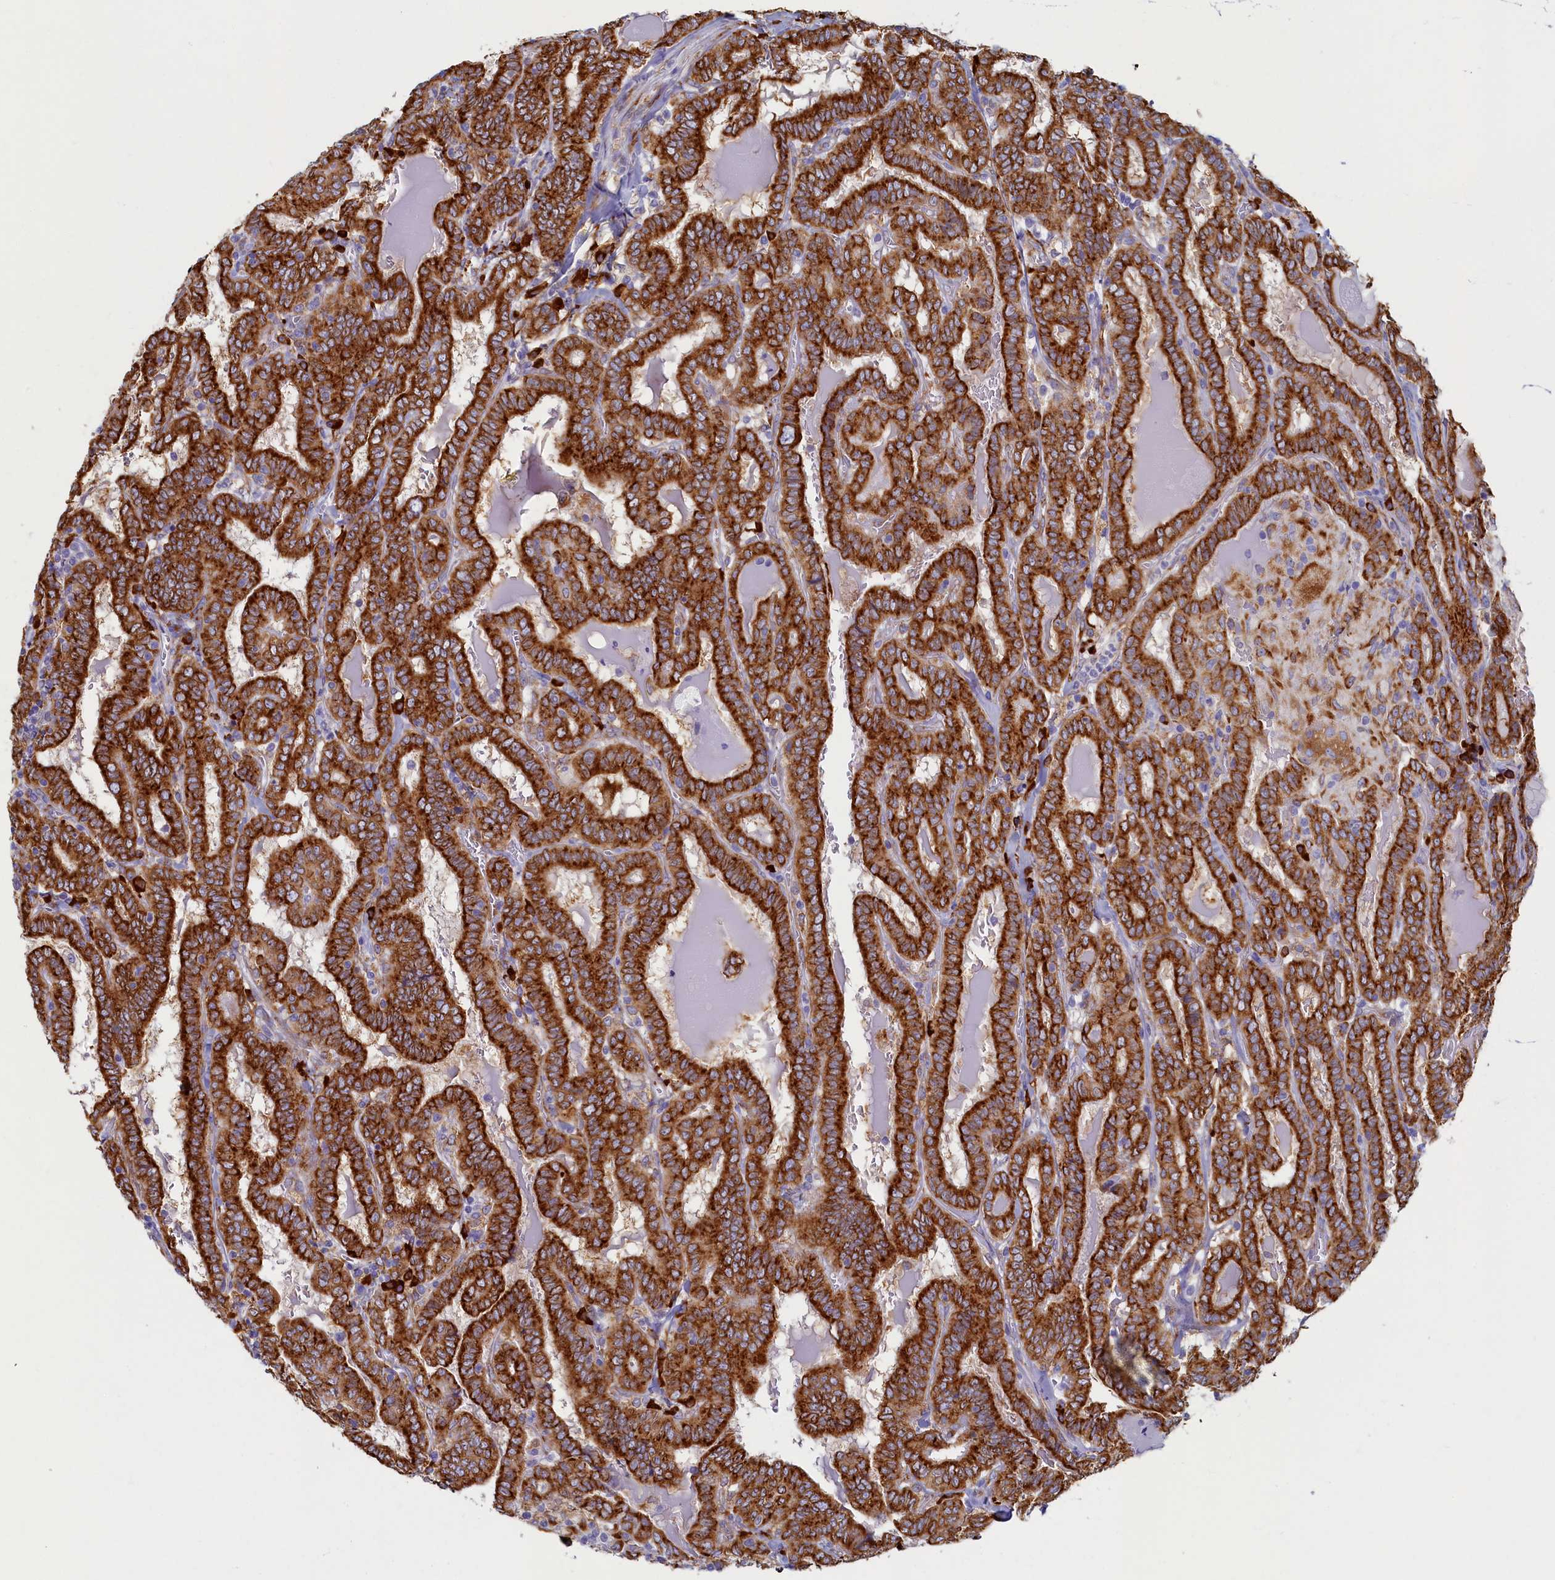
{"staining": {"intensity": "strong", "quantity": ">75%", "location": "cytoplasmic/membranous"}, "tissue": "thyroid cancer", "cell_type": "Tumor cells", "image_type": "cancer", "snomed": [{"axis": "morphology", "description": "Papillary adenocarcinoma, NOS"}, {"axis": "topography", "description": "Thyroid gland"}], "caption": "Human thyroid cancer (papillary adenocarcinoma) stained for a protein (brown) exhibits strong cytoplasmic/membranous positive expression in approximately >75% of tumor cells.", "gene": "TMEM18", "patient": {"sex": "female", "age": 72}}